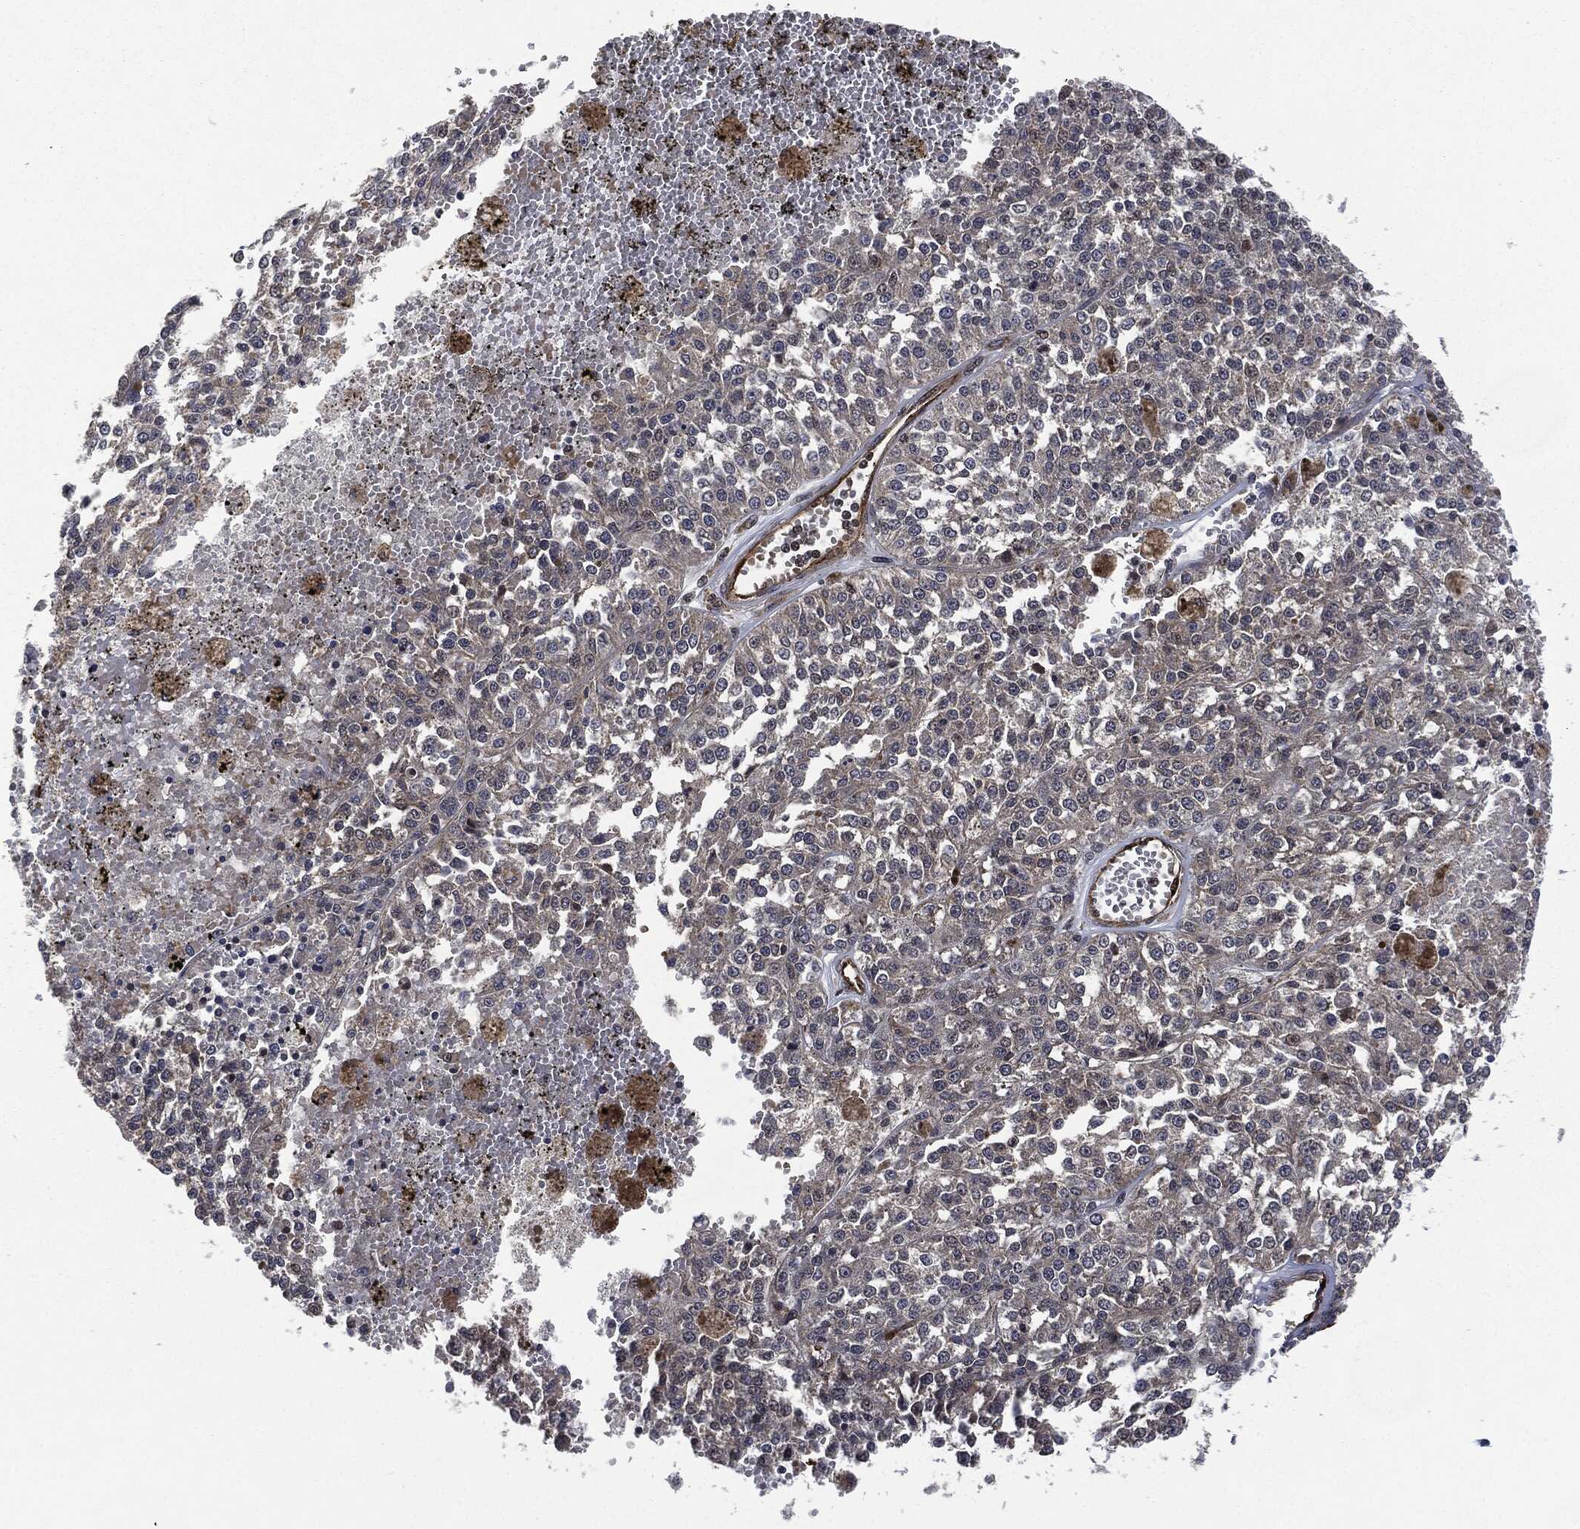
{"staining": {"intensity": "negative", "quantity": "none", "location": "none"}, "tissue": "melanoma", "cell_type": "Tumor cells", "image_type": "cancer", "snomed": [{"axis": "morphology", "description": "Malignant melanoma, Metastatic site"}, {"axis": "topography", "description": "Lymph node"}], "caption": "Human melanoma stained for a protein using immunohistochemistry exhibits no positivity in tumor cells.", "gene": "HRAS", "patient": {"sex": "female", "age": 64}}